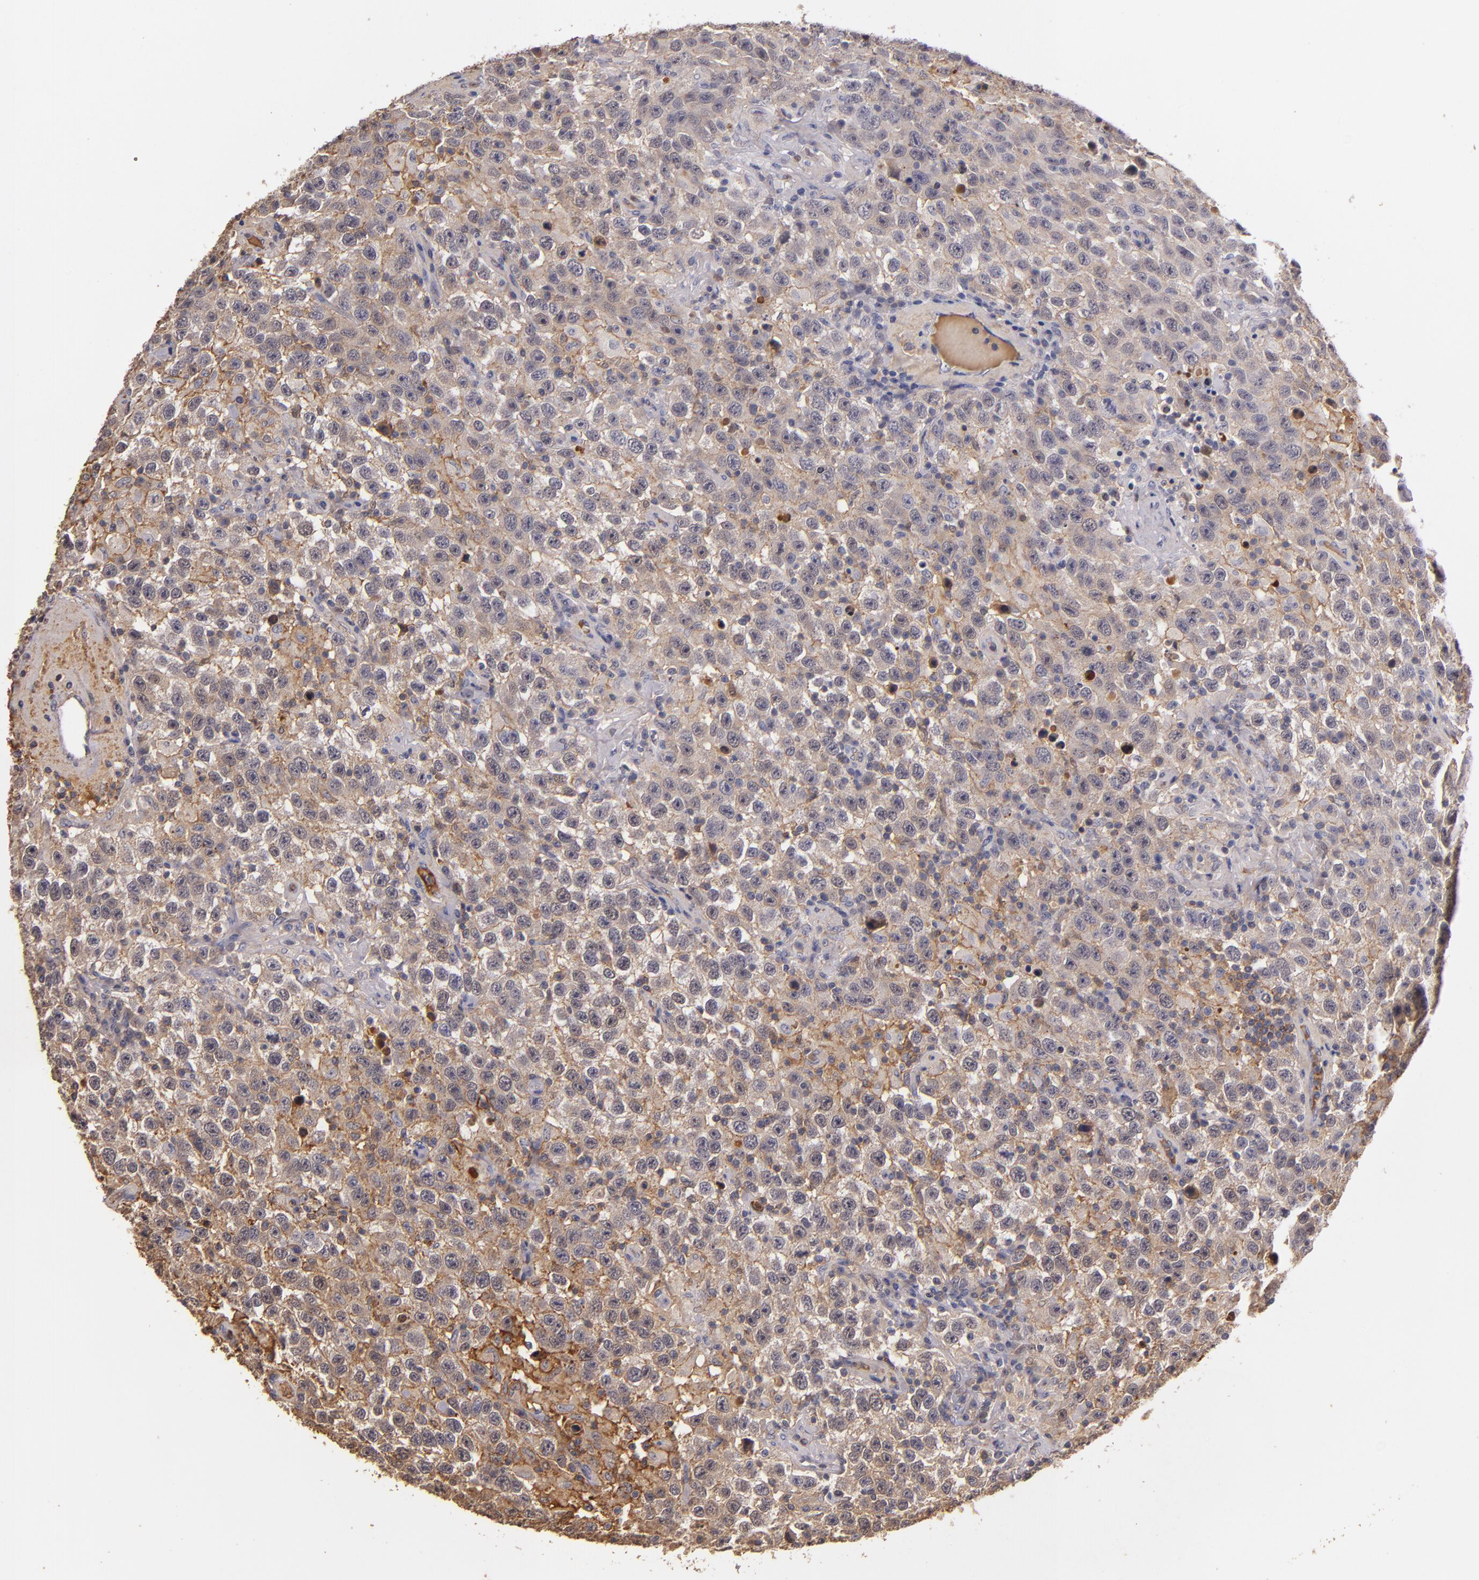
{"staining": {"intensity": "moderate", "quantity": ">75%", "location": "cytoplasmic/membranous"}, "tissue": "testis cancer", "cell_type": "Tumor cells", "image_type": "cancer", "snomed": [{"axis": "morphology", "description": "Seminoma, NOS"}, {"axis": "topography", "description": "Testis"}], "caption": "Protein expression analysis of testis cancer reveals moderate cytoplasmic/membranous expression in approximately >75% of tumor cells.", "gene": "PTS", "patient": {"sex": "male", "age": 41}}